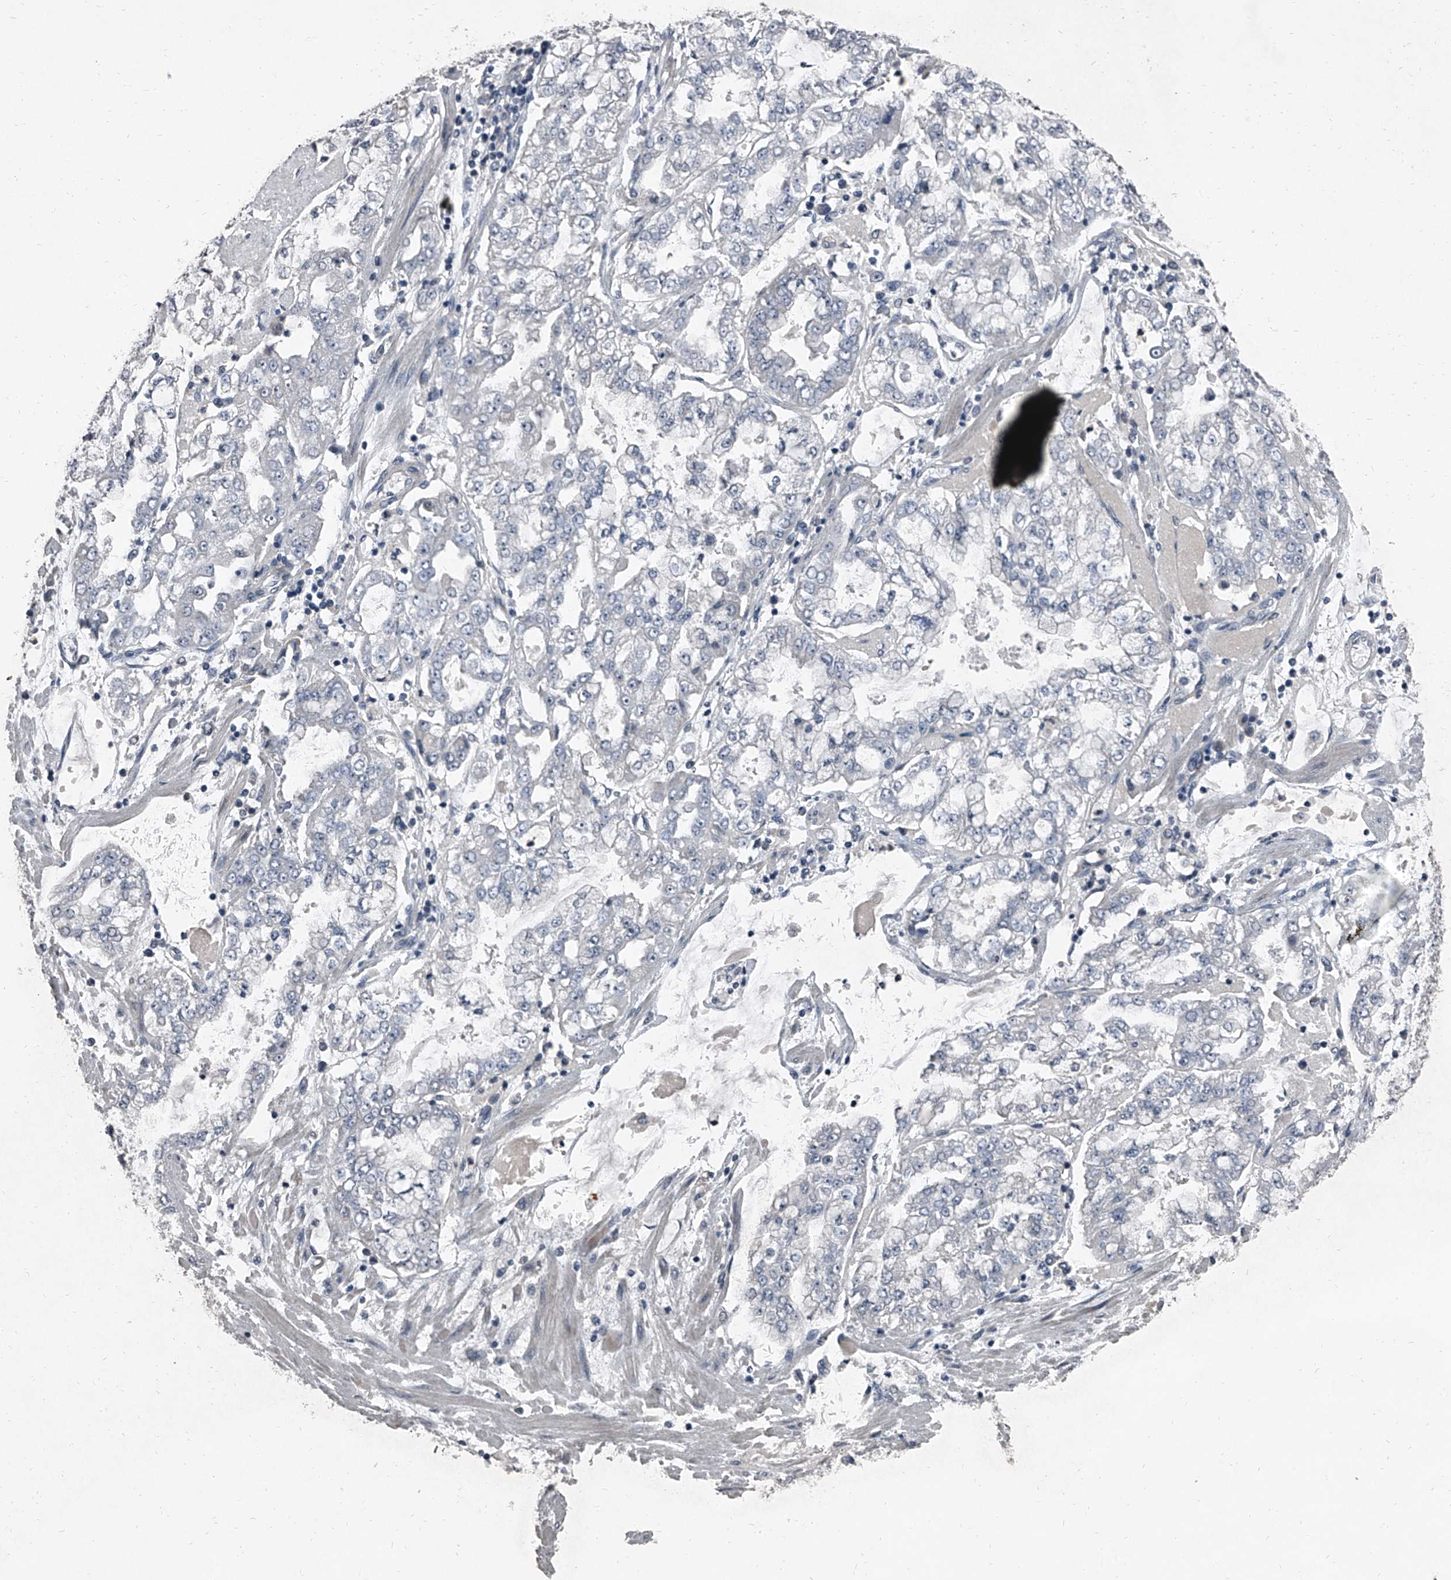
{"staining": {"intensity": "negative", "quantity": "none", "location": "none"}, "tissue": "stomach cancer", "cell_type": "Tumor cells", "image_type": "cancer", "snomed": [{"axis": "morphology", "description": "Adenocarcinoma, NOS"}, {"axis": "topography", "description": "Stomach"}], "caption": "Immunohistochemistry micrograph of neoplastic tissue: stomach cancer stained with DAB shows no significant protein expression in tumor cells.", "gene": "HEPHL1", "patient": {"sex": "male", "age": 76}}